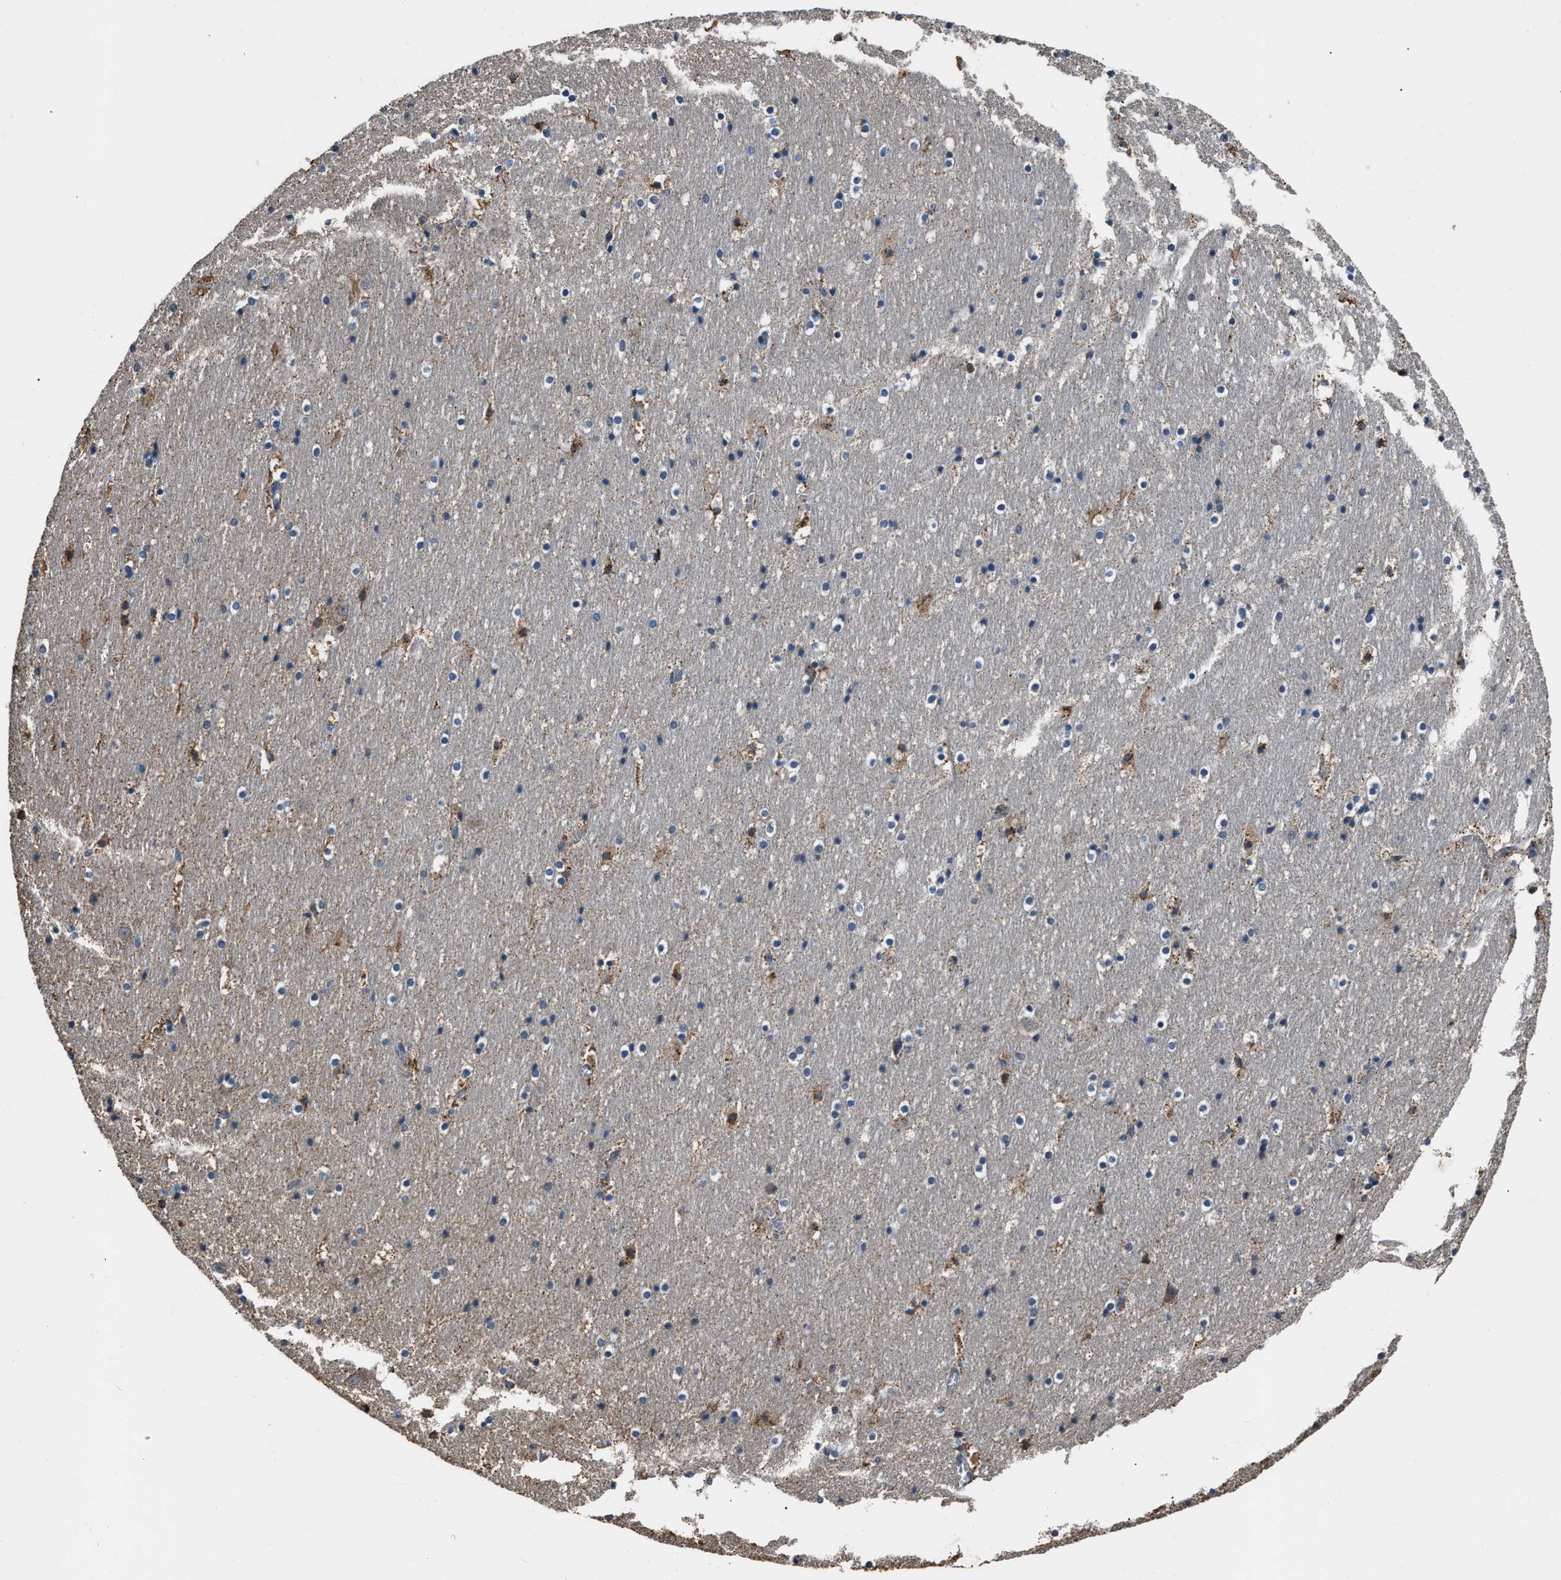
{"staining": {"intensity": "moderate", "quantity": "<25%", "location": "cytoplasmic/membranous"}, "tissue": "hippocampus", "cell_type": "Glial cells", "image_type": "normal", "snomed": [{"axis": "morphology", "description": "Normal tissue, NOS"}, {"axis": "topography", "description": "Hippocampus"}], "caption": "Protein staining of benign hippocampus exhibits moderate cytoplasmic/membranous staining in approximately <25% of glial cells.", "gene": "NSUN5", "patient": {"sex": "male", "age": 45}}